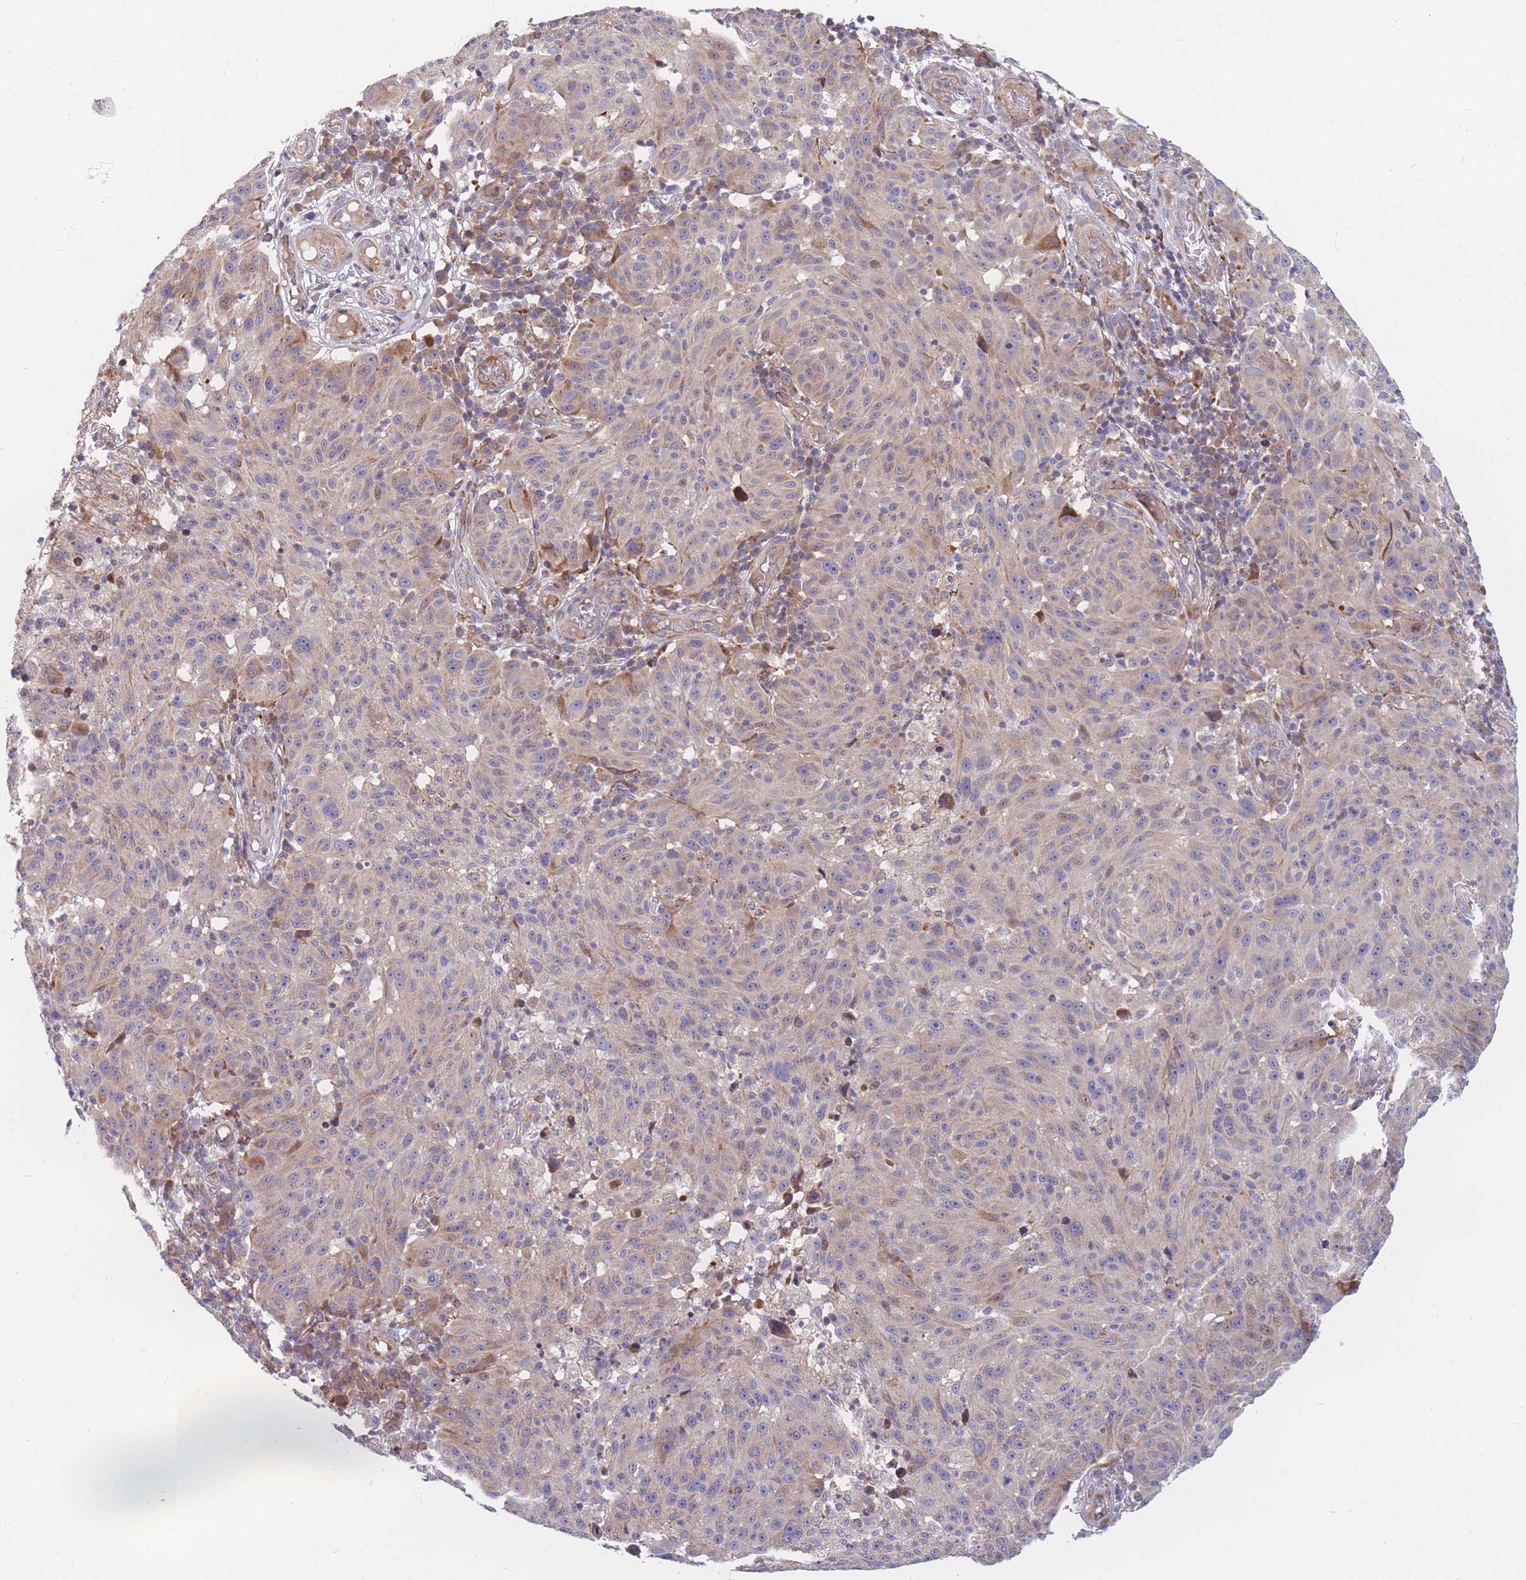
{"staining": {"intensity": "negative", "quantity": "none", "location": "none"}, "tissue": "melanoma", "cell_type": "Tumor cells", "image_type": "cancer", "snomed": [{"axis": "morphology", "description": "Malignant melanoma, NOS"}, {"axis": "topography", "description": "Skin"}], "caption": "An immunohistochemistry image of malignant melanoma is shown. There is no staining in tumor cells of malignant melanoma.", "gene": "TMEM131L", "patient": {"sex": "male", "age": 53}}